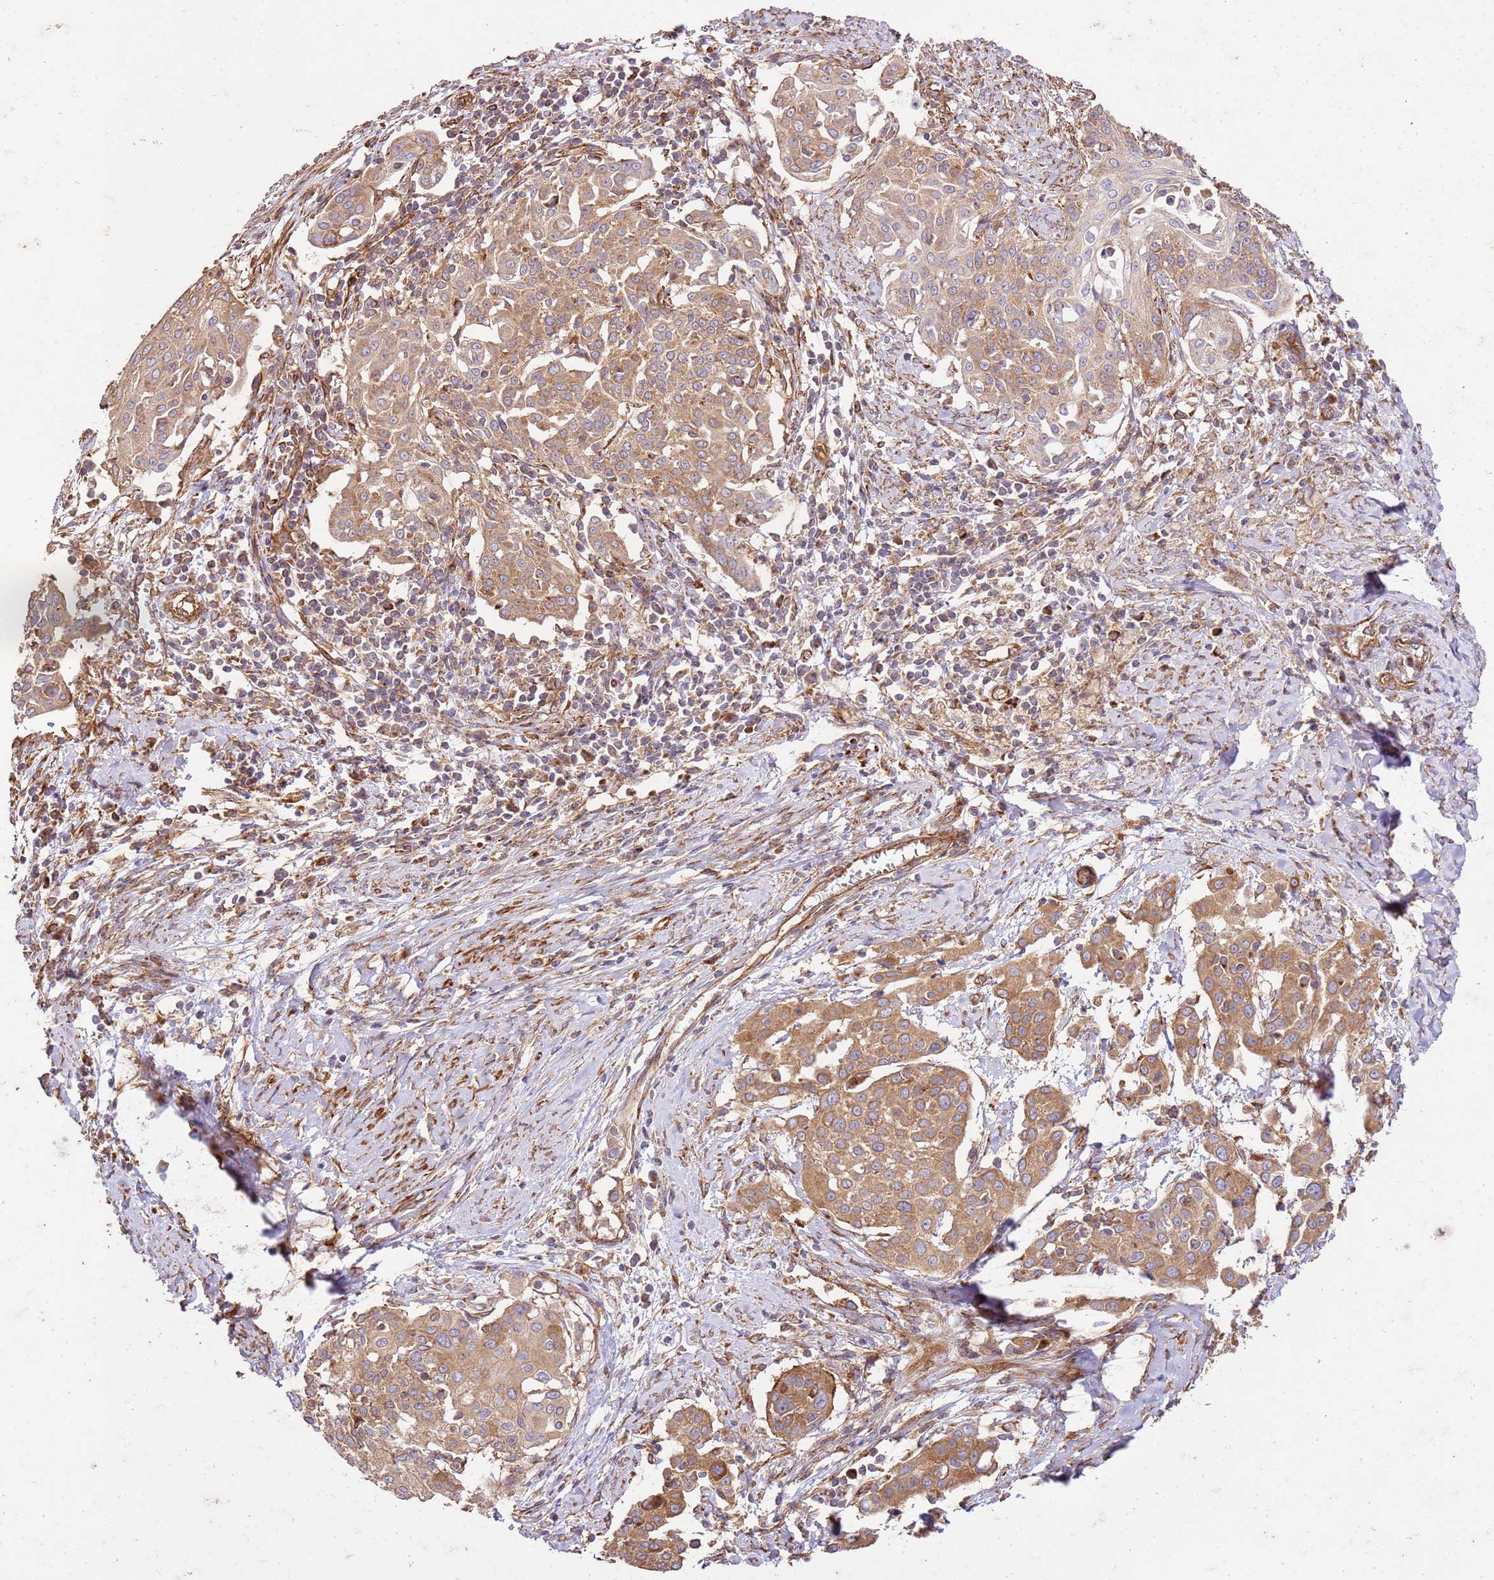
{"staining": {"intensity": "moderate", "quantity": ">75%", "location": "cytoplasmic/membranous"}, "tissue": "cervical cancer", "cell_type": "Tumor cells", "image_type": "cancer", "snomed": [{"axis": "morphology", "description": "Squamous cell carcinoma, NOS"}, {"axis": "topography", "description": "Cervix"}], "caption": "Squamous cell carcinoma (cervical) was stained to show a protein in brown. There is medium levels of moderate cytoplasmic/membranous expression in approximately >75% of tumor cells.", "gene": "ZBTB39", "patient": {"sex": "female", "age": 44}}